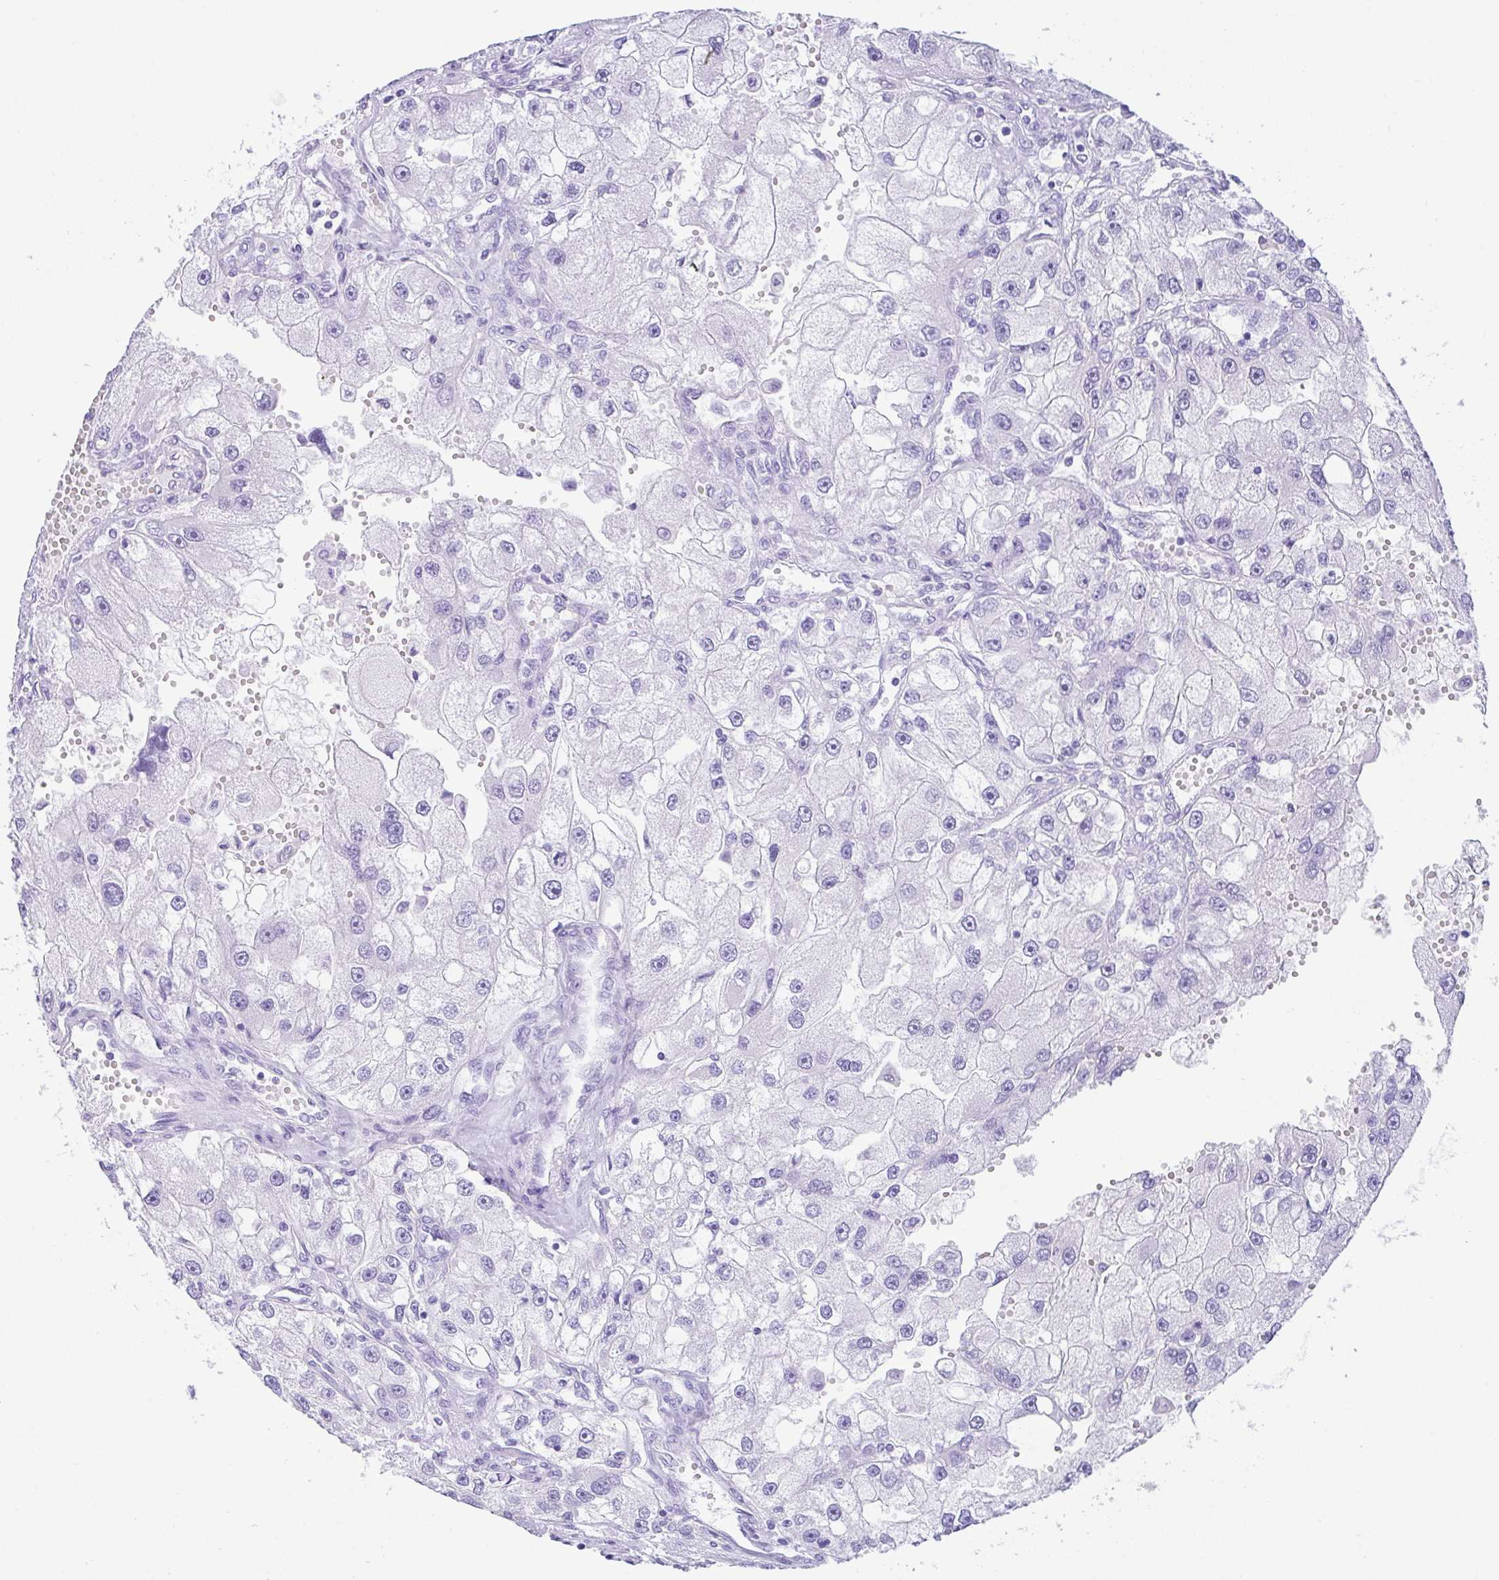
{"staining": {"intensity": "negative", "quantity": "none", "location": "none"}, "tissue": "renal cancer", "cell_type": "Tumor cells", "image_type": "cancer", "snomed": [{"axis": "morphology", "description": "Adenocarcinoma, NOS"}, {"axis": "topography", "description": "Kidney"}], "caption": "Tumor cells are negative for brown protein staining in renal adenocarcinoma.", "gene": "CPA1", "patient": {"sex": "male", "age": 63}}